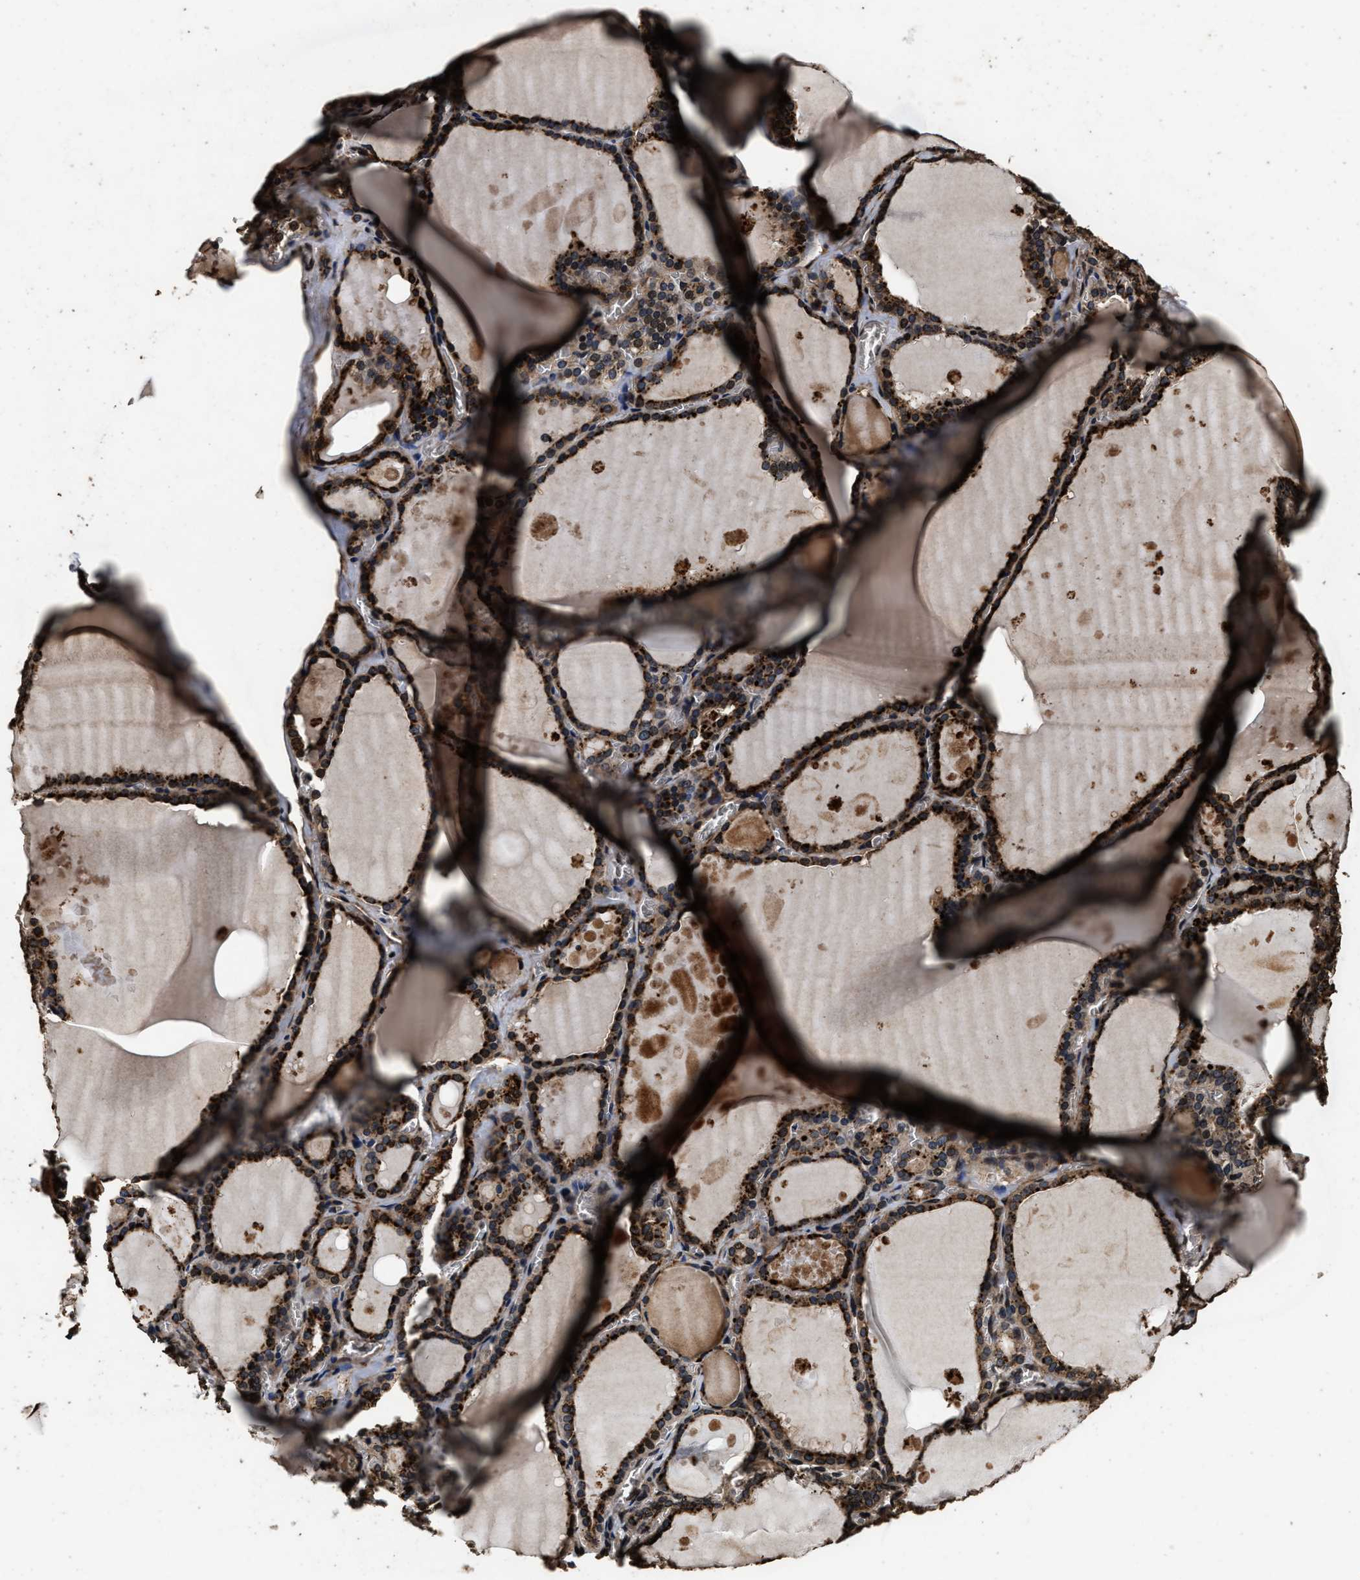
{"staining": {"intensity": "strong", "quantity": ">75%", "location": "cytoplasmic/membranous,nuclear"}, "tissue": "thyroid gland", "cell_type": "Glandular cells", "image_type": "normal", "snomed": [{"axis": "morphology", "description": "Normal tissue, NOS"}, {"axis": "topography", "description": "Thyroid gland"}], "caption": "Protein staining of normal thyroid gland shows strong cytoplasmic/membranous,nuclear expression in about >75% of glandular cells. Nuclei are stained in blue.", "gene": "ACCS", "patient": {"sex": "male", "age": 56}}